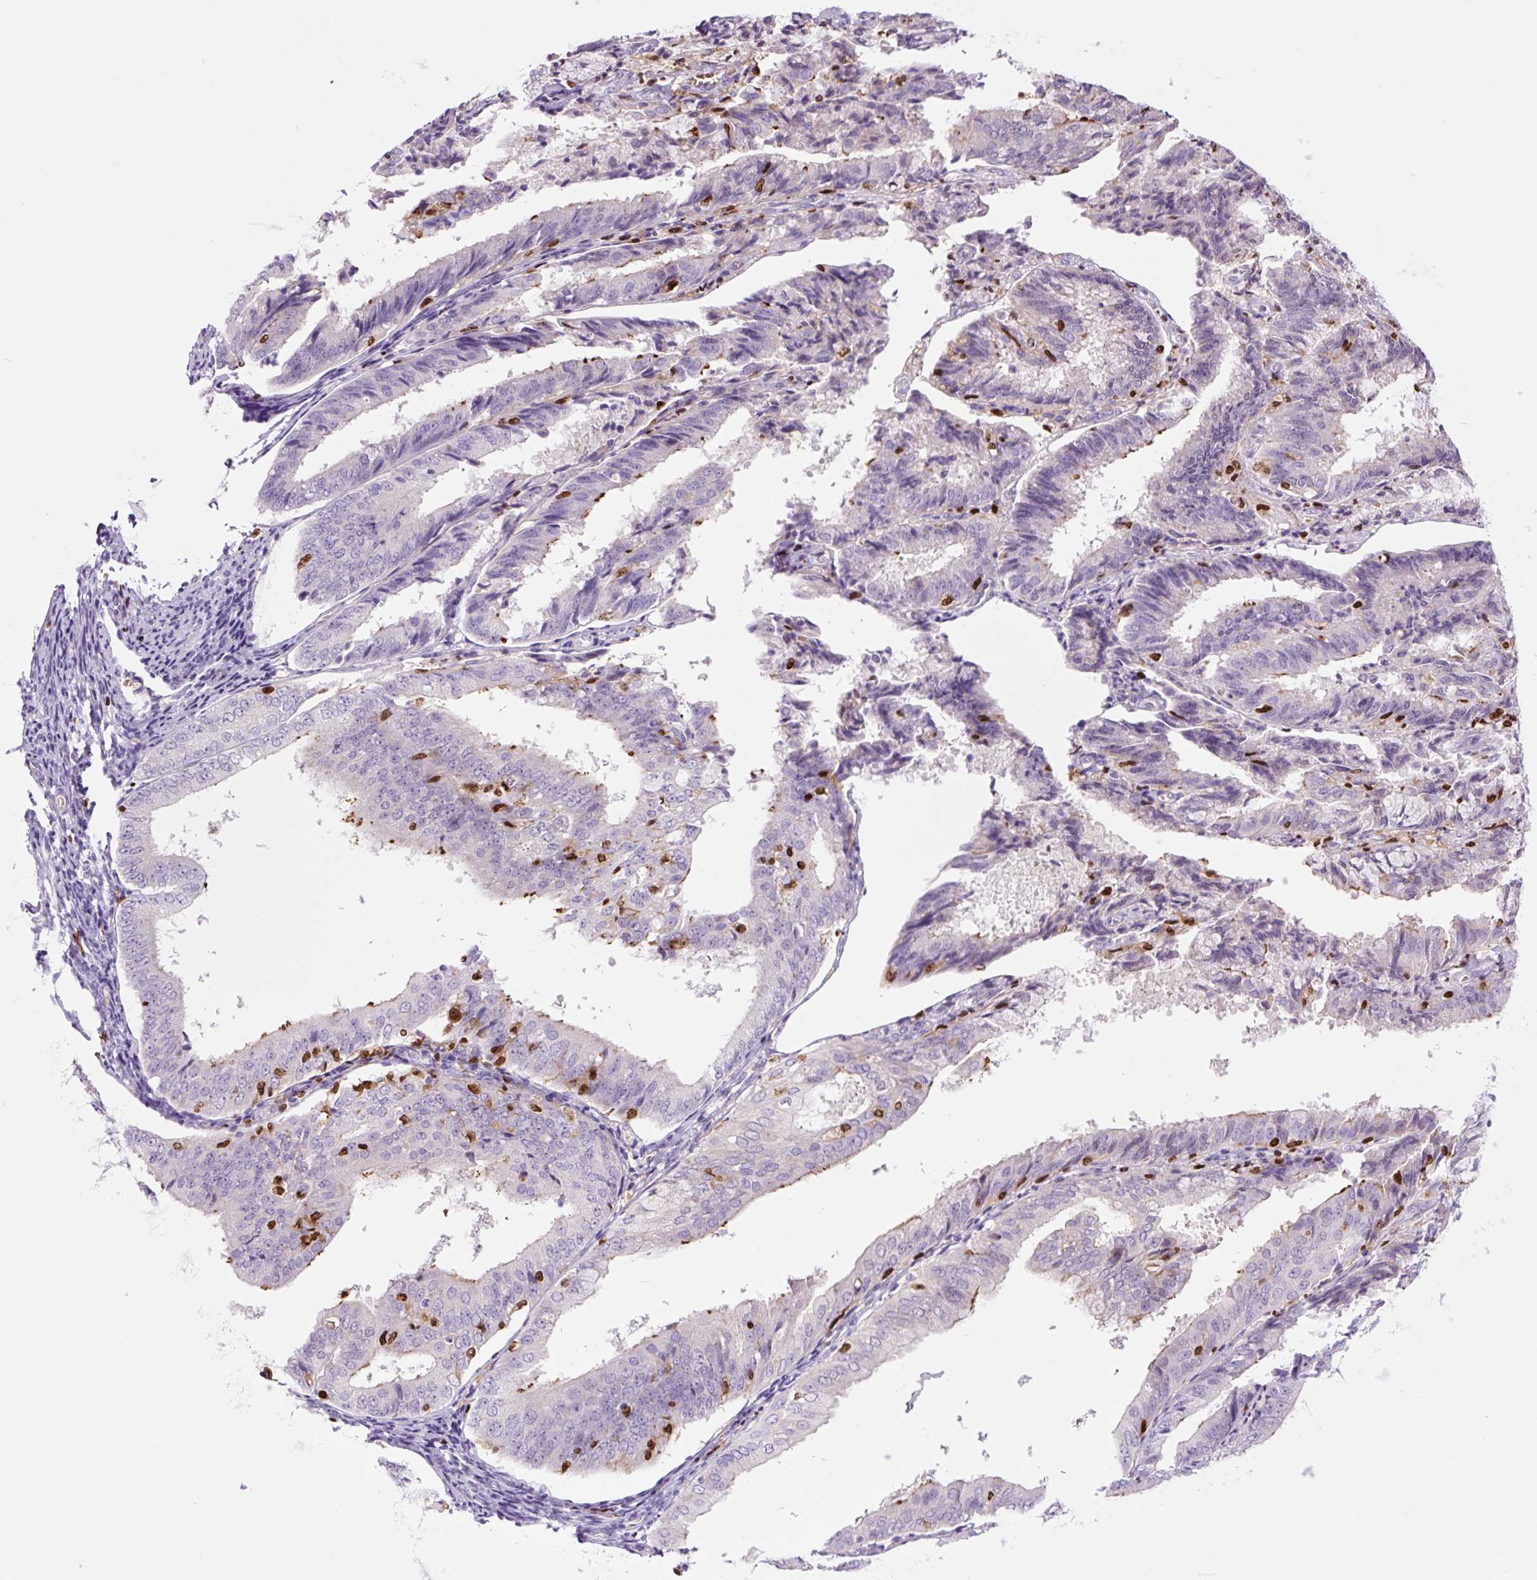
{"staining": {"intensity": "negative", "quantity": "none", "location": "none"}, "tissue": "endometrial cancer", "cell_type": "Tumor cells", "image_type": "cancer", "snomed": [{"axis": "morphology", "description": "Adenocarcinoma, NOS"}, {"axis": "topography", "description": "Endometrium"}], "caption": "This is a image of IHC staining of endometrial cancer (adenocarcinoma), which shows no positivity in tumor cells.", "gene": "SPI1", "patient": {"sex": "female", "age": 63}}